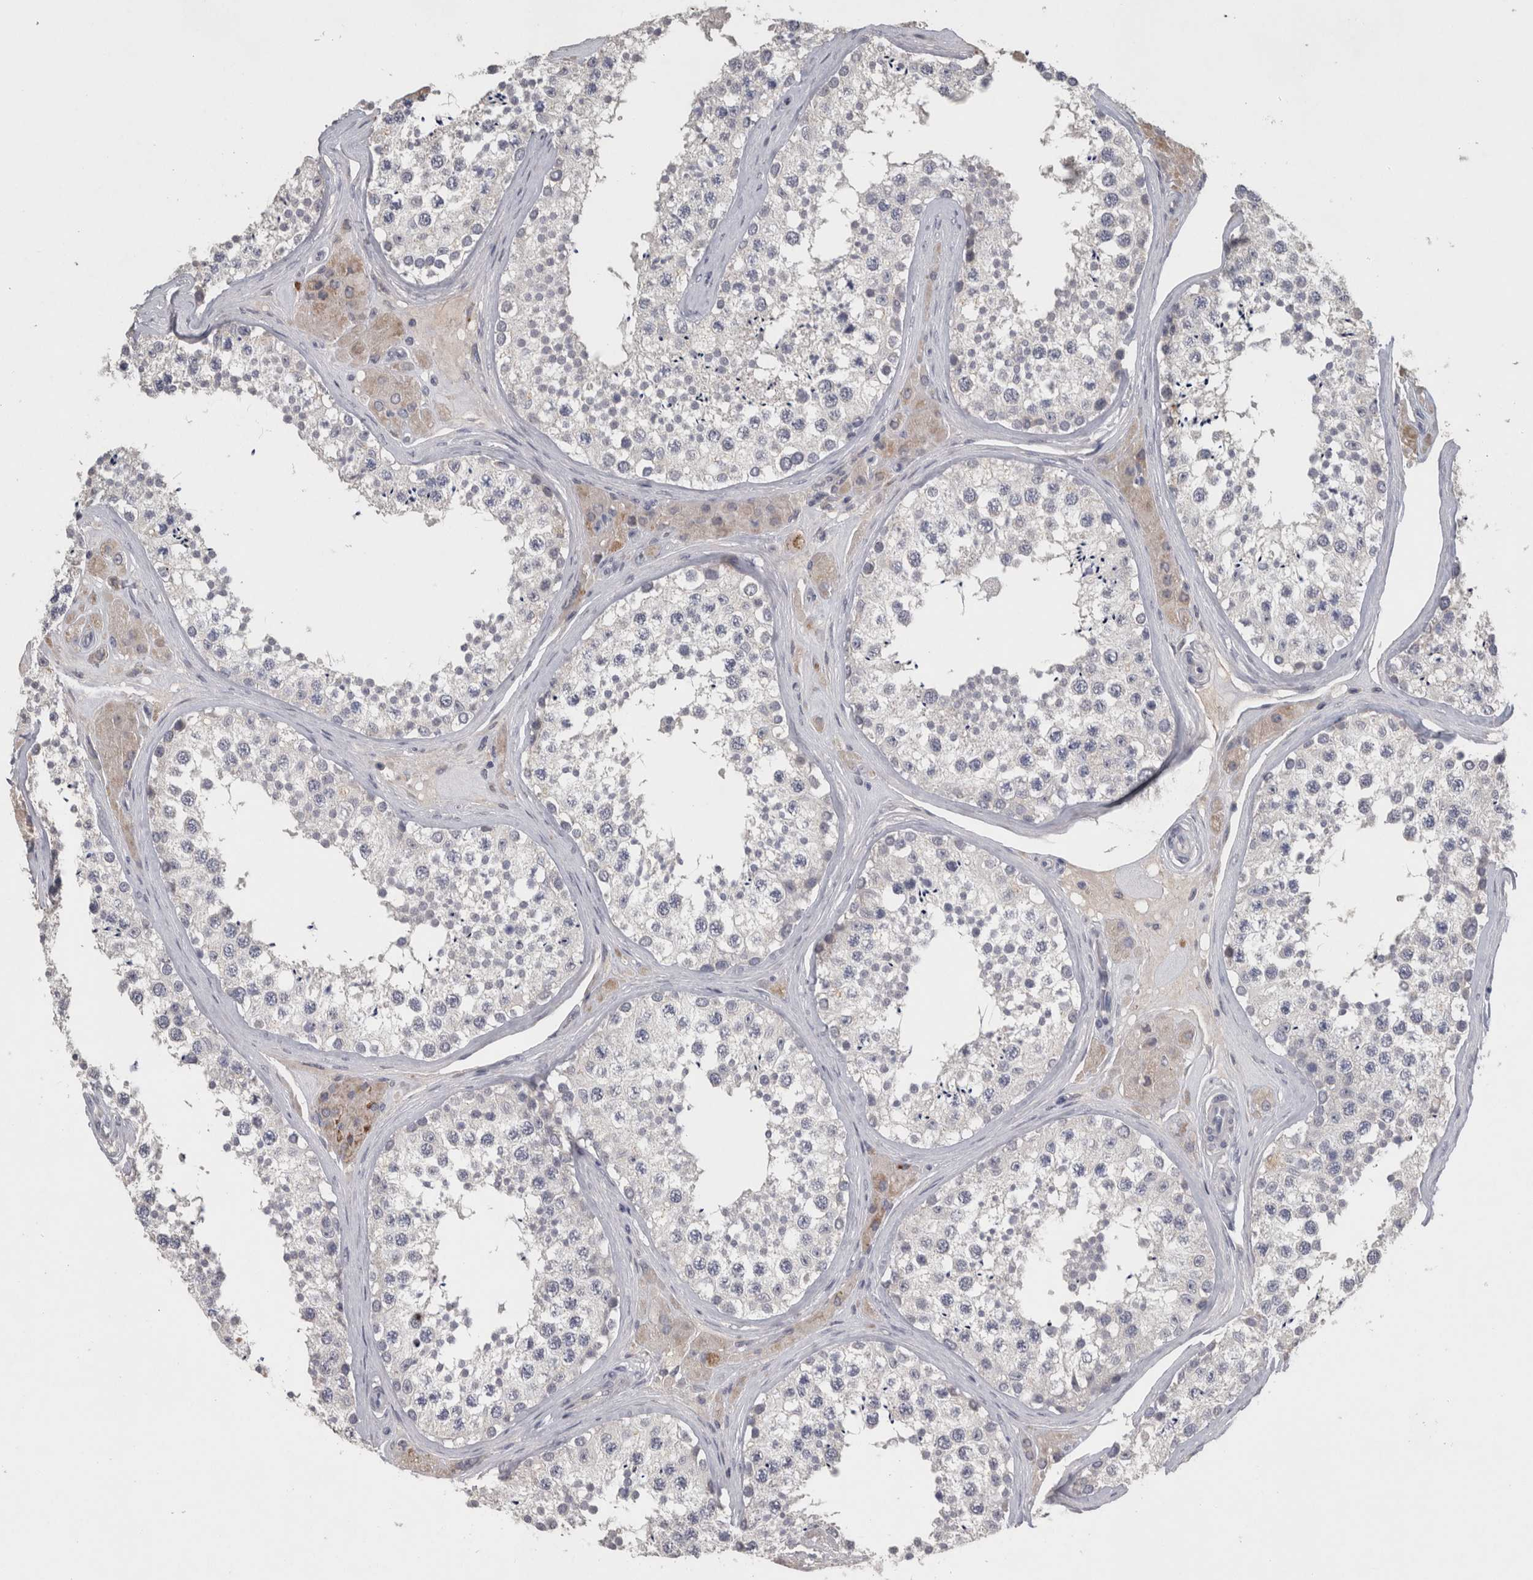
{"staining": {"intensity": "negative", "quantity": "none", "location": "none"}, "tissue": "testis", "cell_type": "Cells in seminiferous ducts", "image_type": "normal", "snomed": [{"axis": "morphology", "description": "Normal tissue, NOS"}, {"axis": "topography", "description": "Testis"}], "caption": "Testis stained for a protein using IHC shows no positivity cells in seminiferous ducts.", "gene": "SLC22A11", "patient": {"sex": "male", "age": 46}}